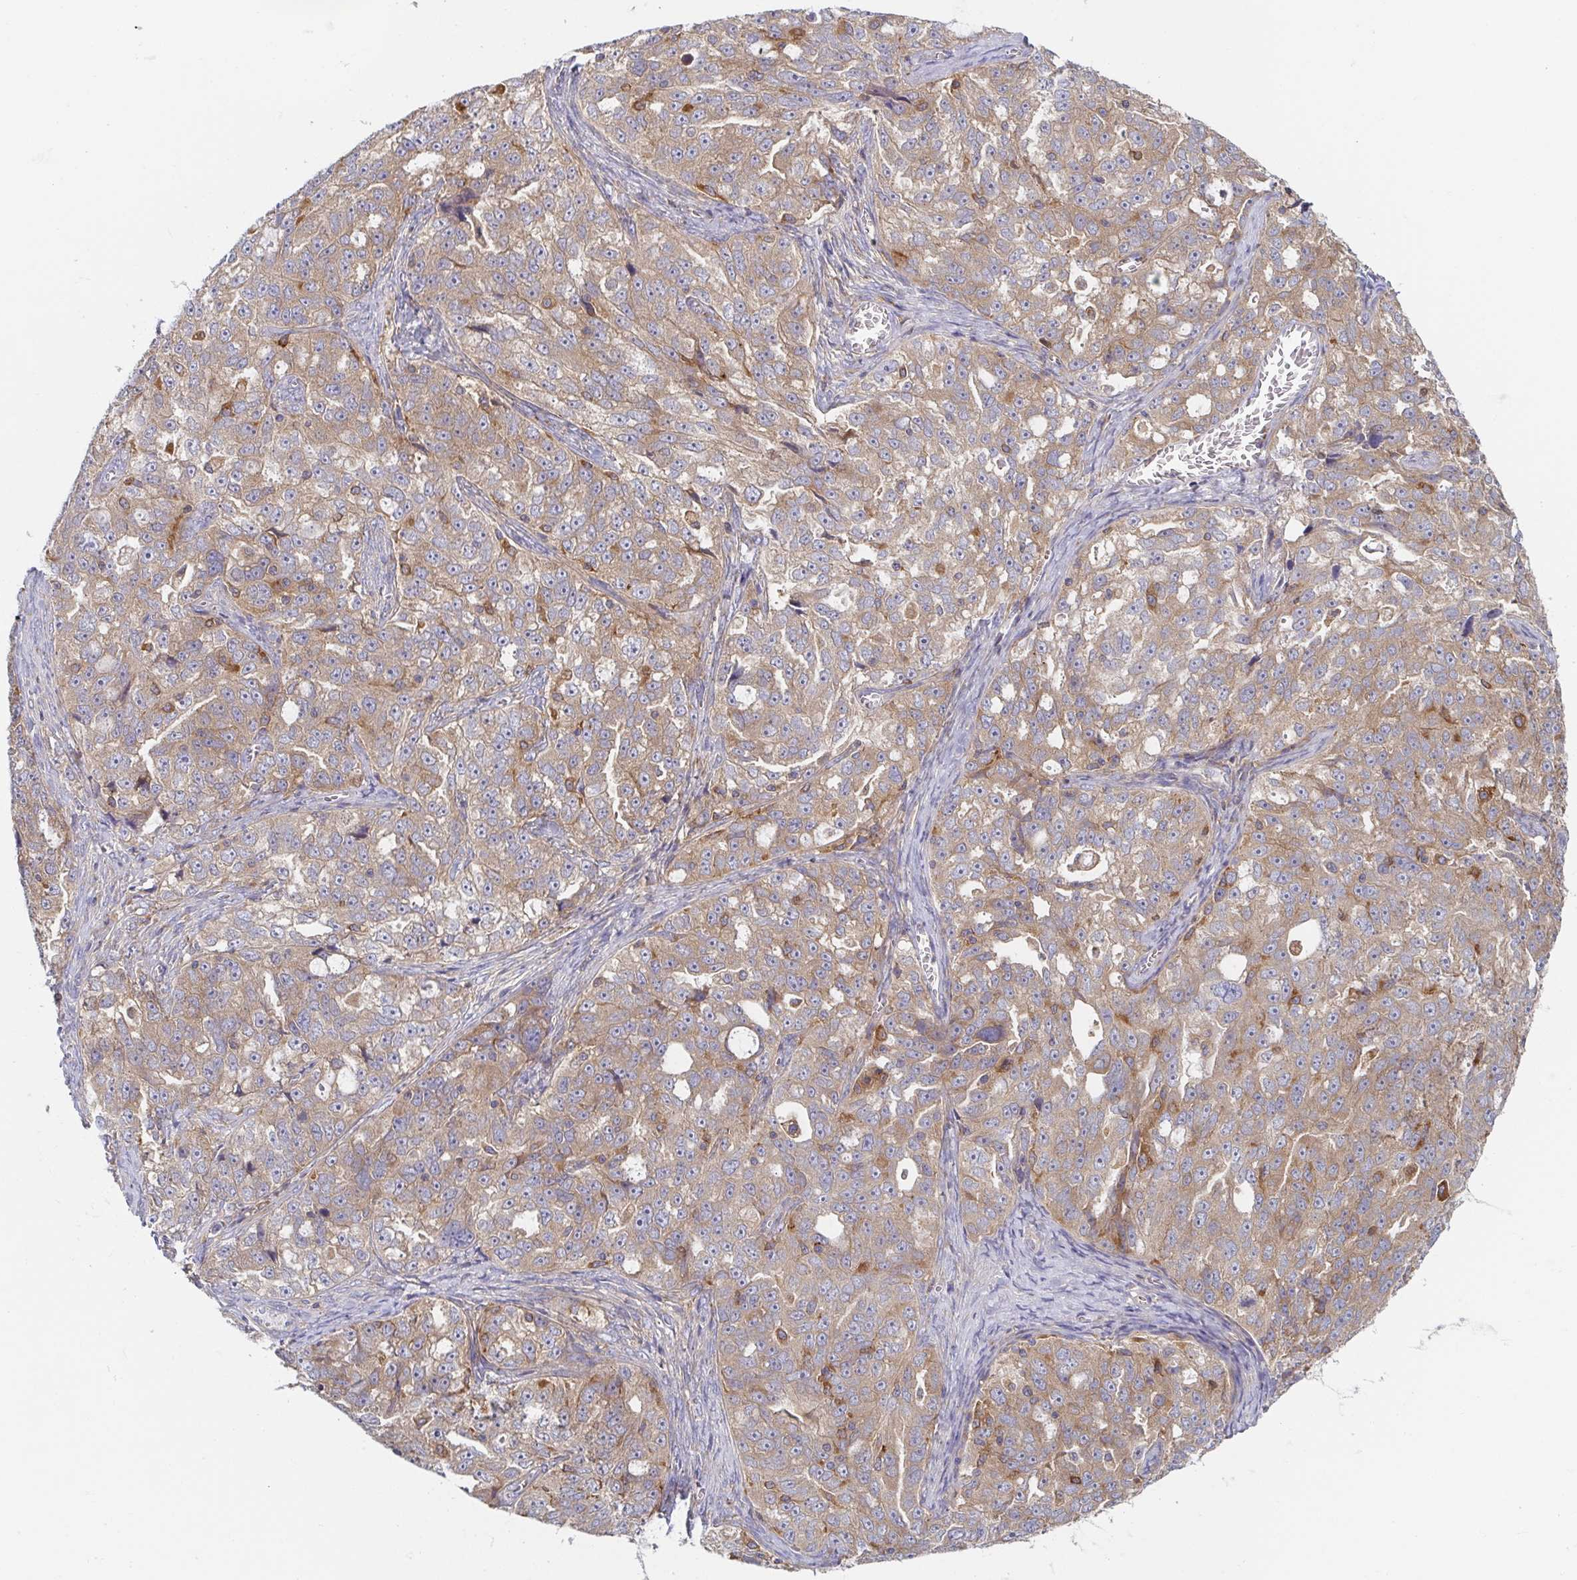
{"staining": {"intensity": "moderate", "quantity": ">75%", "location": "cytoplasmic/membranous"}, "tissue": "ovarian cancer", "cell_type": "Tumor cells", "image_type": "cancer", "snomed": [{"axis": "morphology", "description": "Cystadenocarcinoma, serous, NOS"}, {"axis": "topography", "description": "Ovary"}], "caption": "High-power microscopy captured an immunohistochemistry (IHC) photomicrograph of ovarian cancer, revealing moderate cytoplasmic/membranous staining in approximately >75% of tumor cells.", "gene": "TUFT1", "patient": {"sex": "female", "age": 51}}